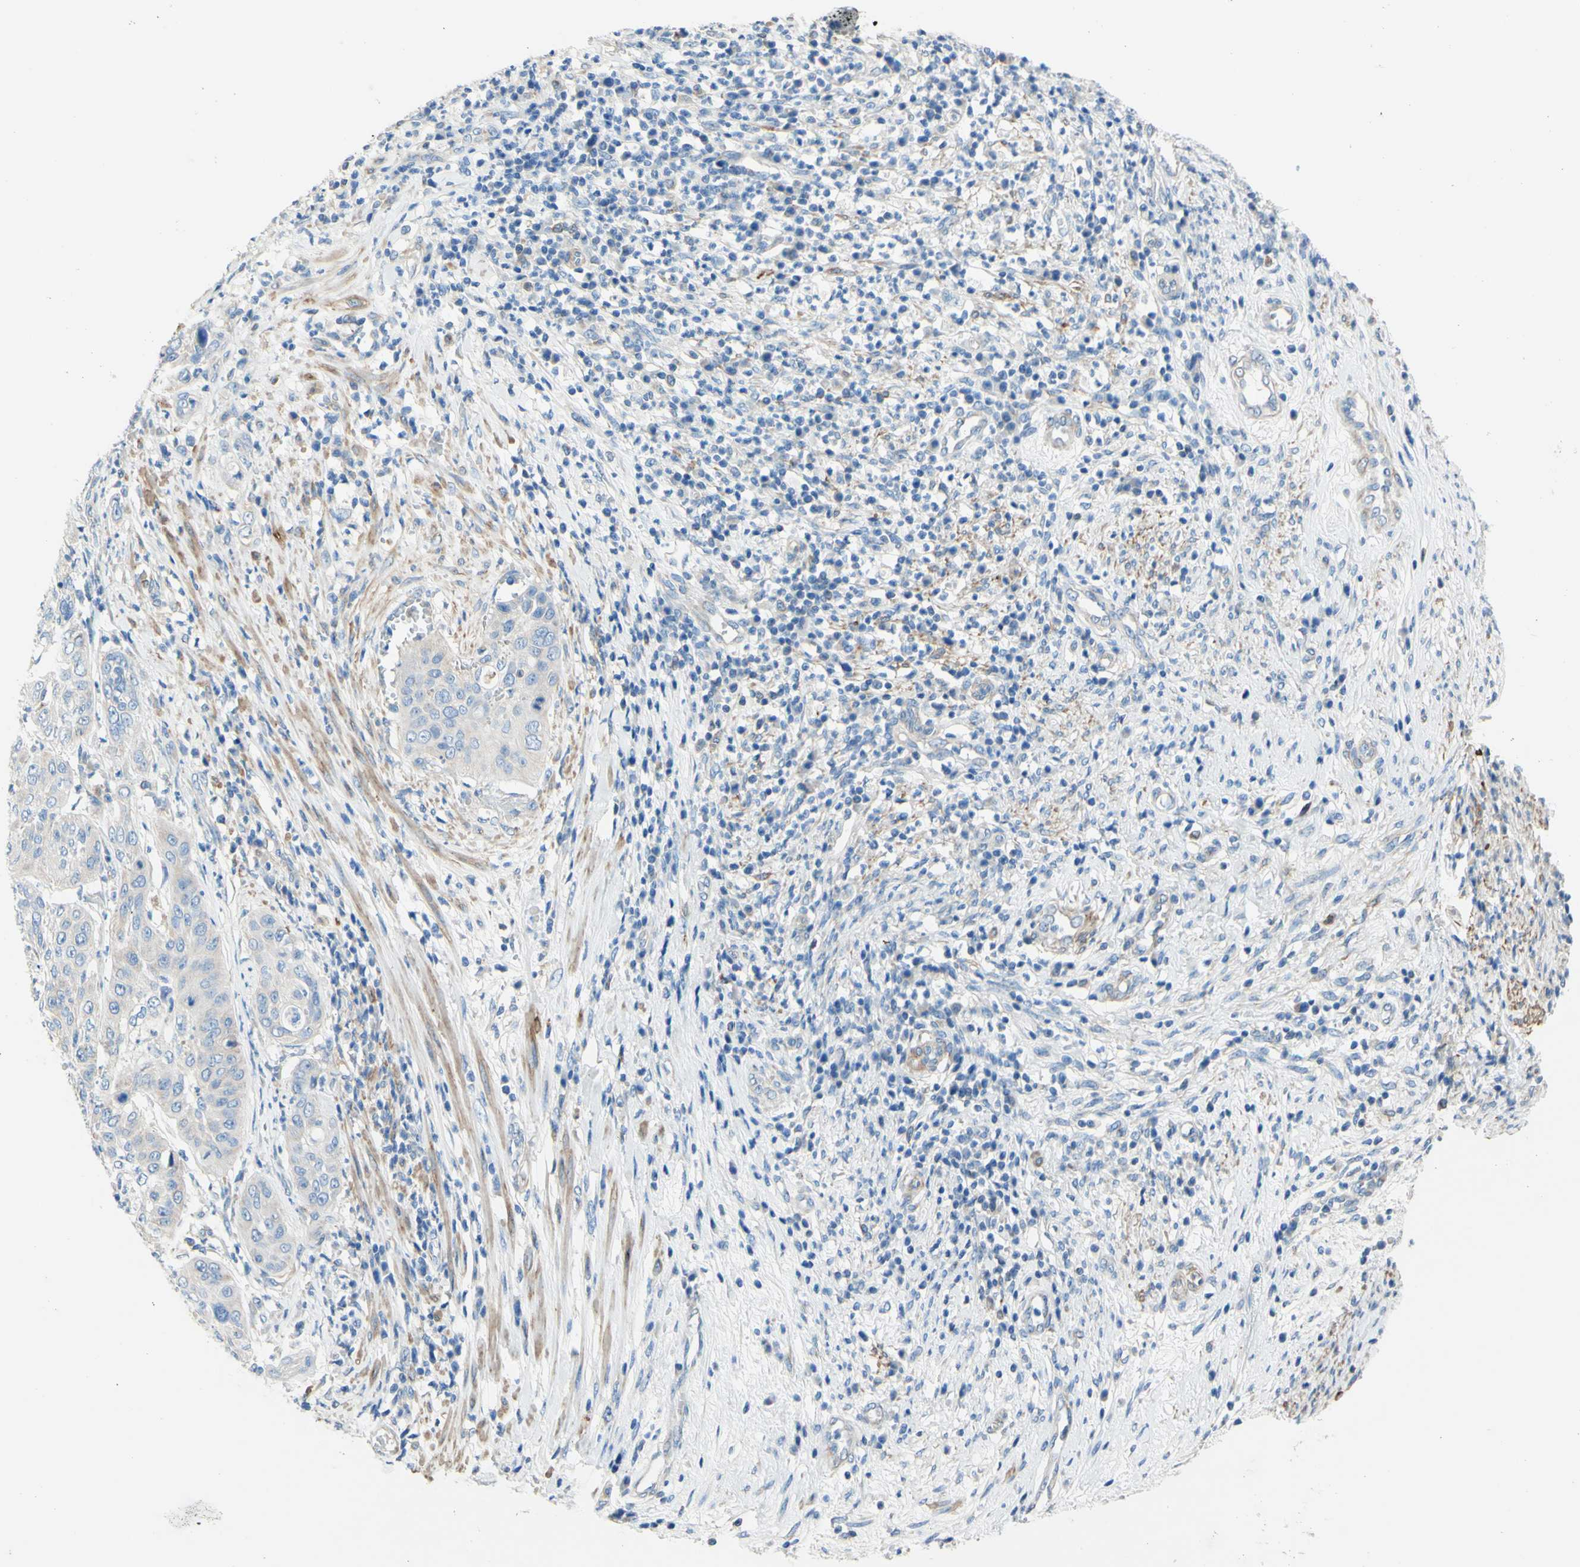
{"staining": {"intensity": "negative", "quantity": "none", "location": "none"}, "tissue": "cervical cancer", "cell_type": "Tumor cells", "image_type": "cancer", "snomed": [{"axis": "morphology", "description": "Normal tissue, NOS"}, {"axis": "morphology", "description": "Squamous cell carcinoma, NOS"}, {"axis": "topography", "description": "Cervix"}], "caption": "Immunohistochemical staining of human cervical cancer (squamous cell carcinoma) displays no significant positivity in tumor cells.", "gene": "RETREG2", "patient": {"sex": "female", "age": 39}}